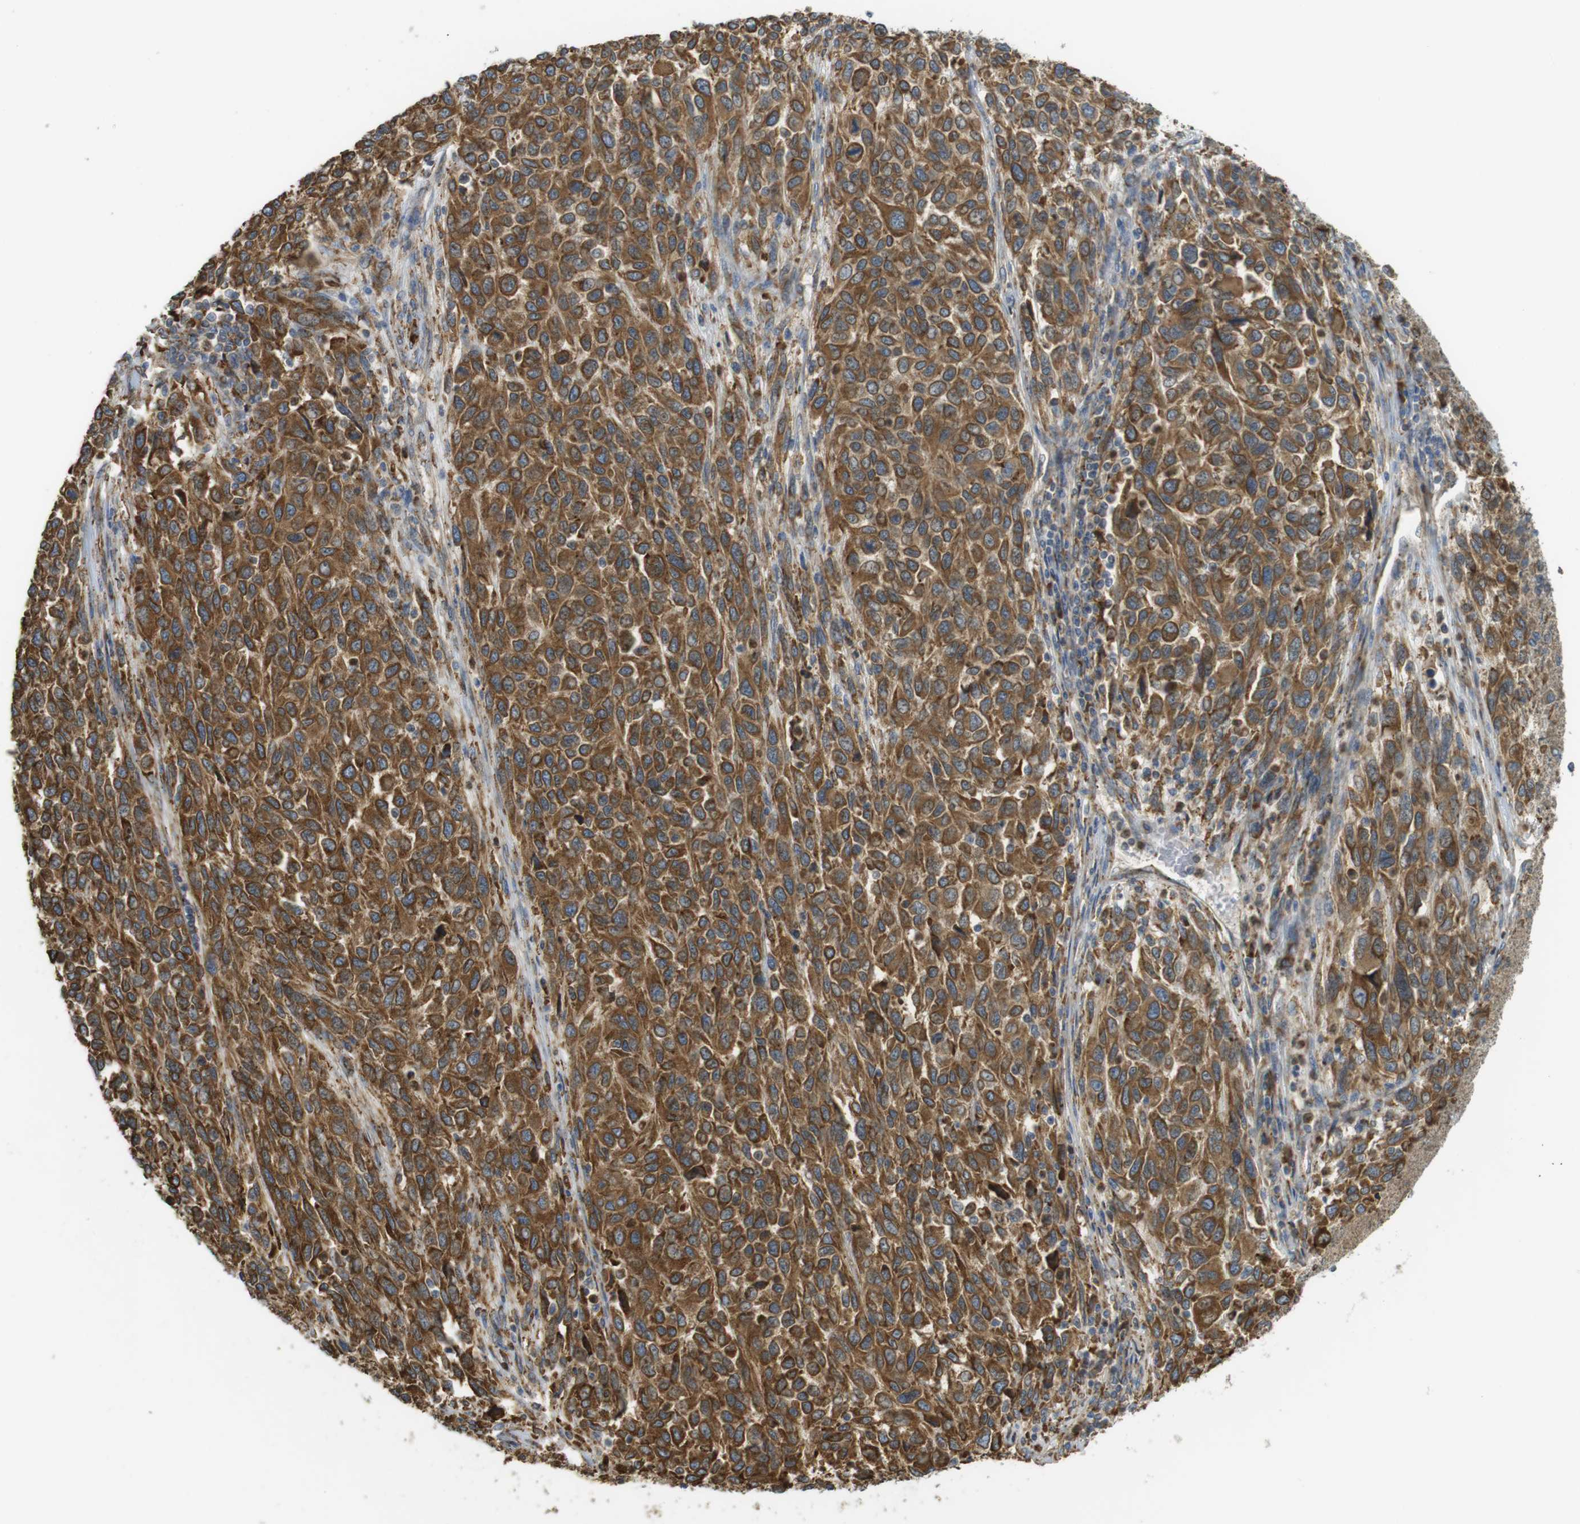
{"staining": {"intensity": "moderate", "quantity": ">75%", "location": "cytoplasmic/membranous"}, "tissue": "melanoma", "cell_type": "Tumor cells", "image_type": "cancer", "snomed": [{"axis": "morphology", "description": "Malignant melanoma, Metastatic site"}, {"axis": "topography", "description": "Lymph node"}], "caption": "Melanoma stained with IHC exhibits moderate cytoplasmic/membranous expression in approximately >75% of tumor cells.", "gene": "MBOAT2", "patient": {"sex": "male", "age": 61}}